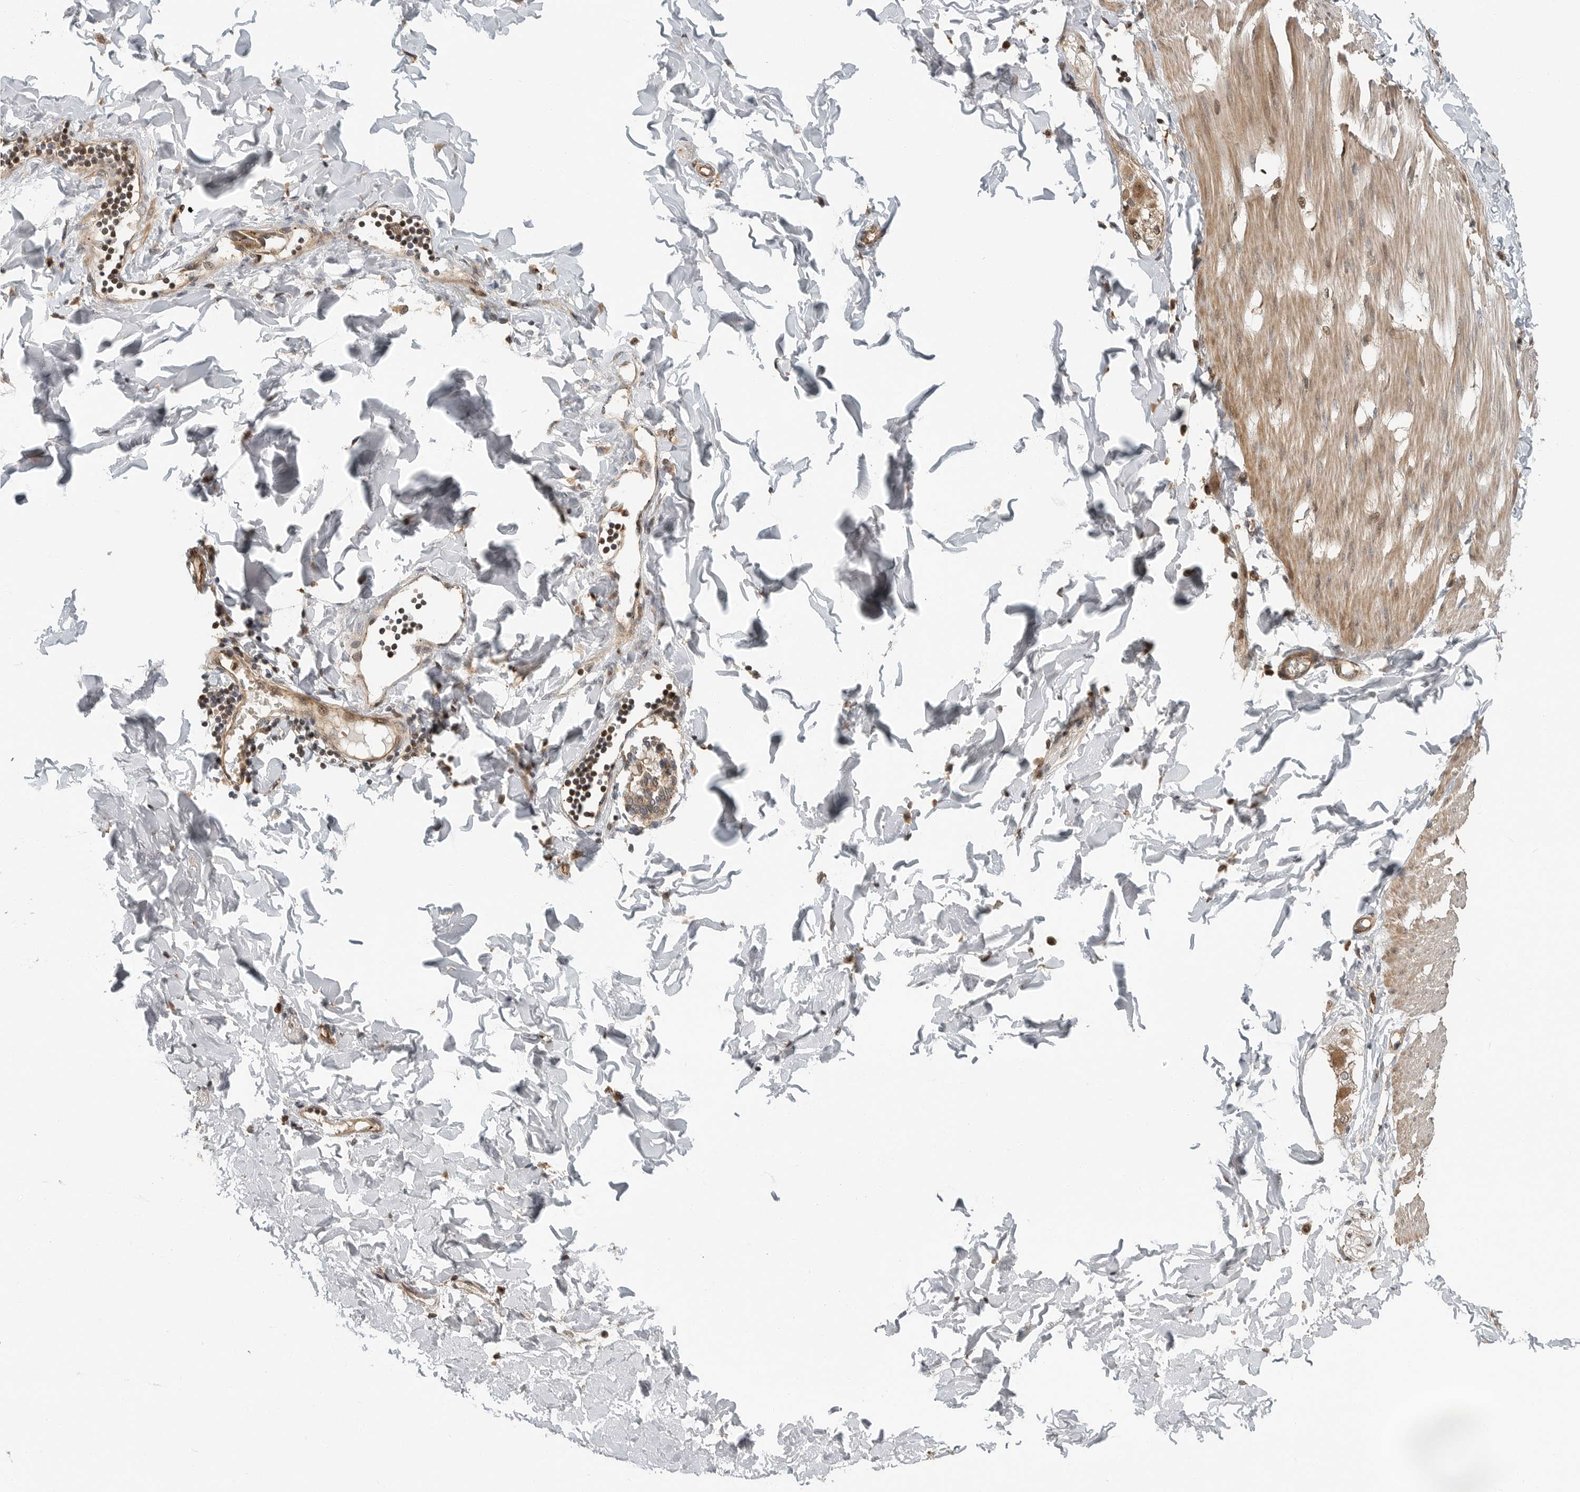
{"staining": {"intensity": "moderate", "quantity": ">75%", "location": "cytoplasmic/membranous,nuclear"}, "tissue": "smooth muscle", "cell_type": "Smooth muscle cells", "image_type": "normal", "snomed": [{"axis": "morphology", "description": "Normal tissue, NOS"}, {"axis": "morphology", "description": "Adenocarcinoma, NOS"}, {"axis": "topography", "description": "Smooth muscle"}, {"axis": "topography", "description": "Colon"}], "caption": "The immunohistochemical stain shows moderate cytoplasmic/membranous,nuclear expression in smooth muscle cells of normal smooth muscle. Immunohistochemistry (ihc) stains the protein of interest in brown and the nuclei are stained blue.", "gene": "STRAP", "patient": {"sex": "male", "age": 14}}